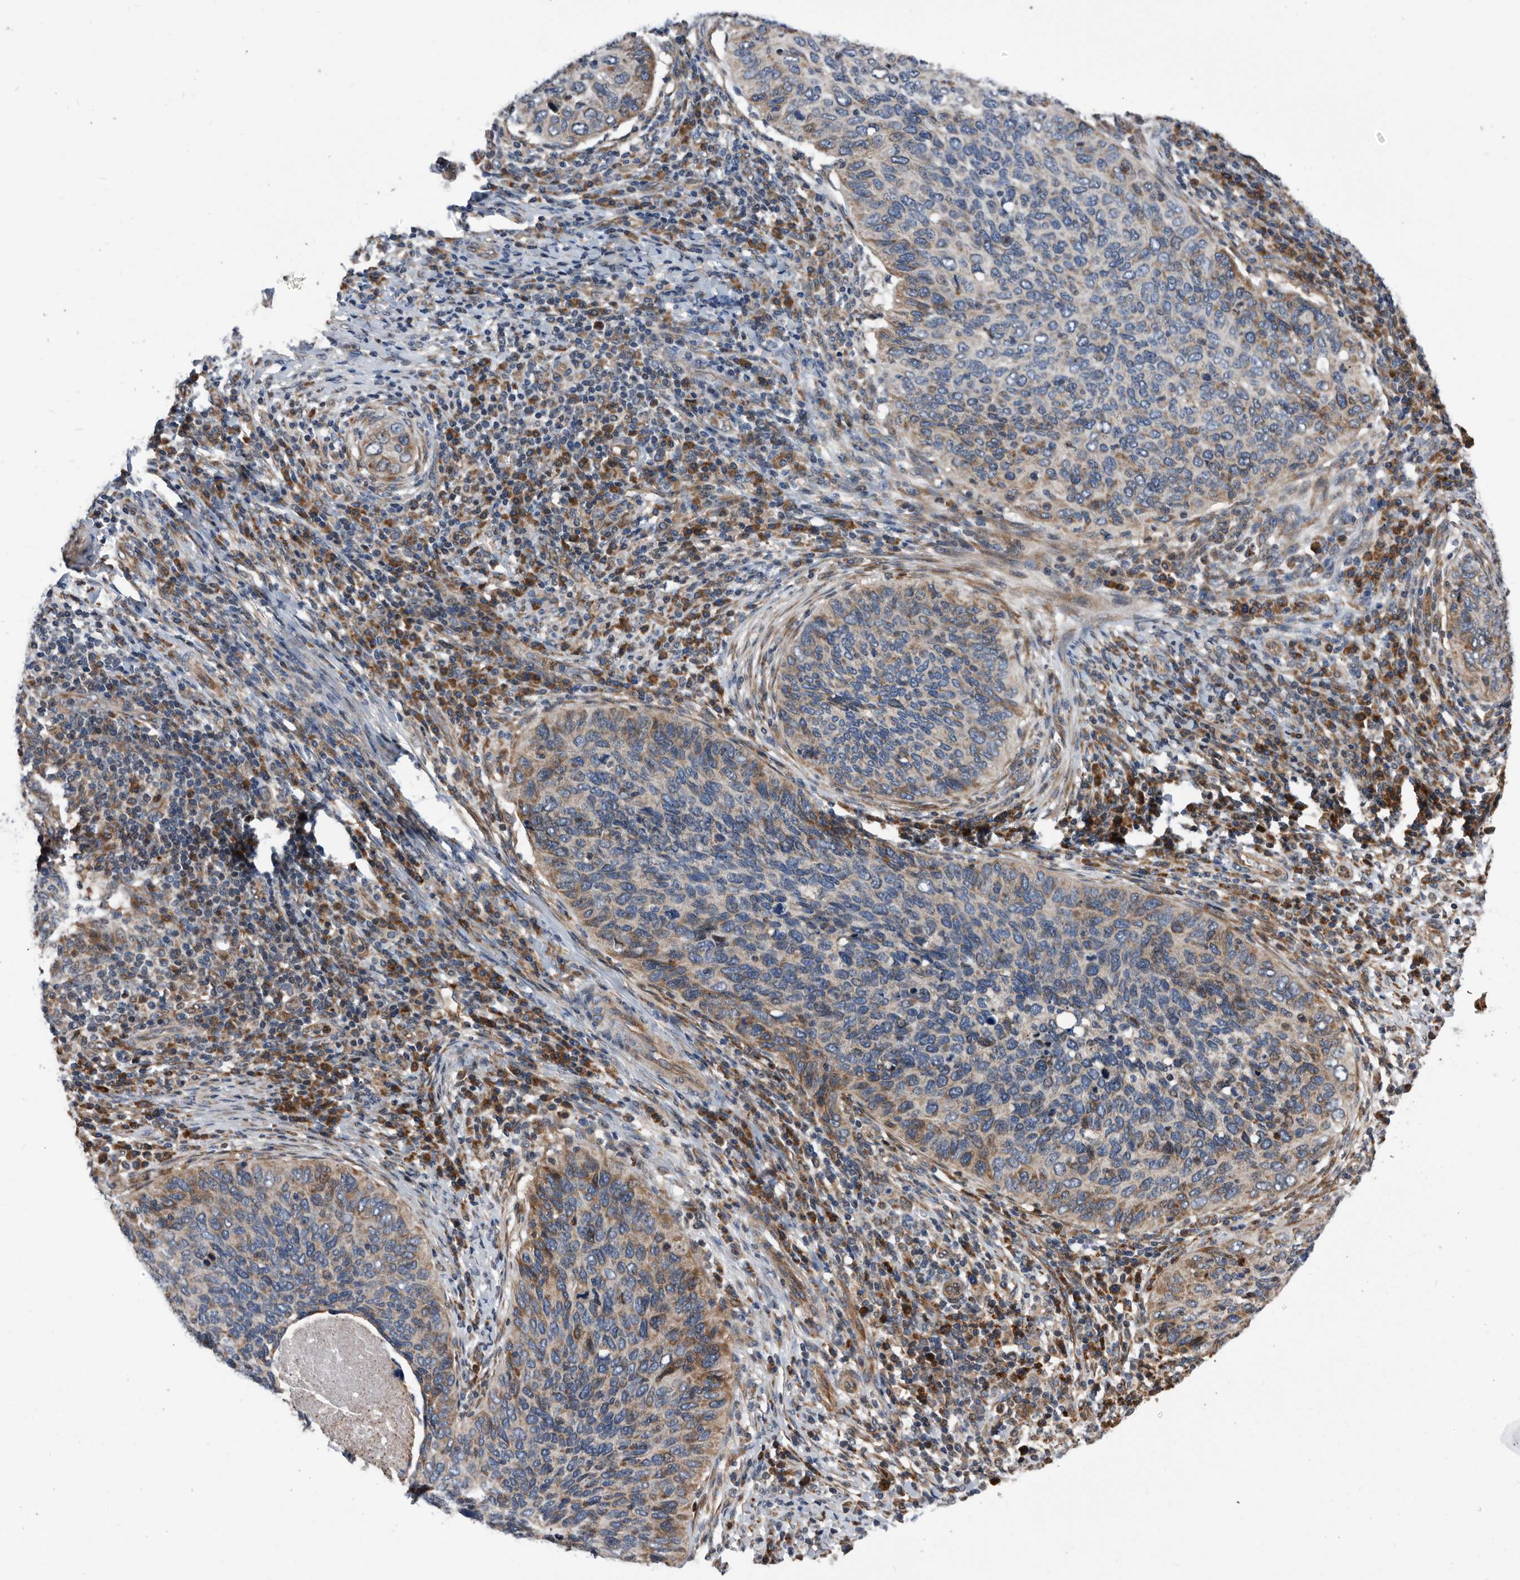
{"staining": {"intensity": "moderate", "quantity": "<25%", "location": "cytoplasmic/membranous"}, "tissue": "cervical cancer", "cell_type": "Tumor cells", "image_type": "cancer", "snomed": [{"axis": "morphology", "description": "Squamous cell carcinoma, NOS"}, {"axis": "topography", "description": "Cervix"}], "caption": "Tumor cells show low levels of moderate cytoplasmic/membranous staining in about <25% of cells in squamous cell carcinoma (cervical).", "gene": "SERINC2", "patient": {"sex": "female", "age": 38}}